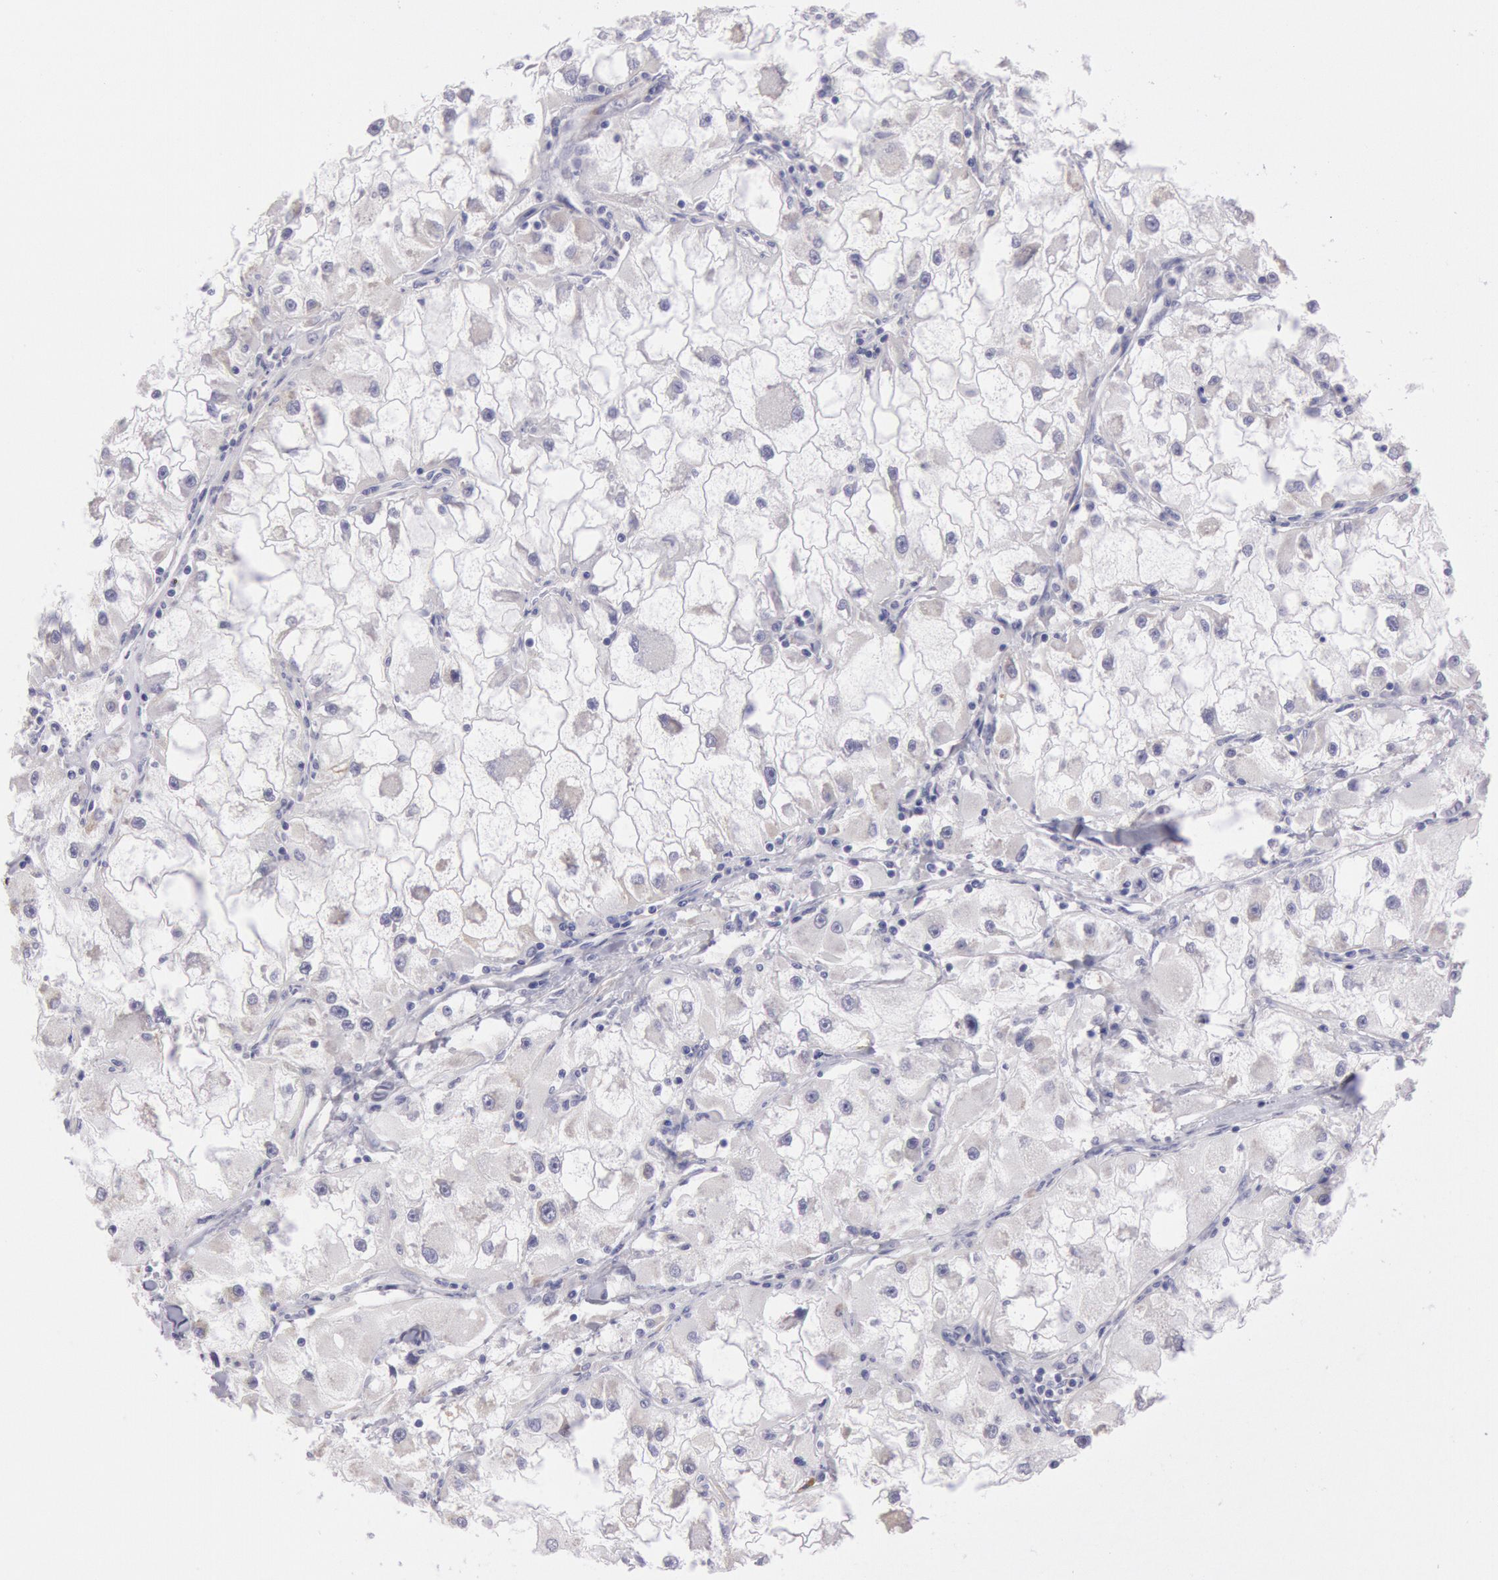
{"staining": {"intensity": "weak", "quantity": "25%-75%", "location": "nuclear"}, "tissue": "renal cancer", "cell_type": "Tumor cells", "image_type": "cancer", "snomed": [{"axis": "morphology", "description": "Adenocarcinoma, NOS"}, {"axis": "topography", "description": "Kidney"}], "caption": "A brown stain shows weak nuclear expression of a protein in human adenocarcinoma (renal) tumor cells.", "gene": "CIDEB", "patient": {"sex": "female", "age": 73}}